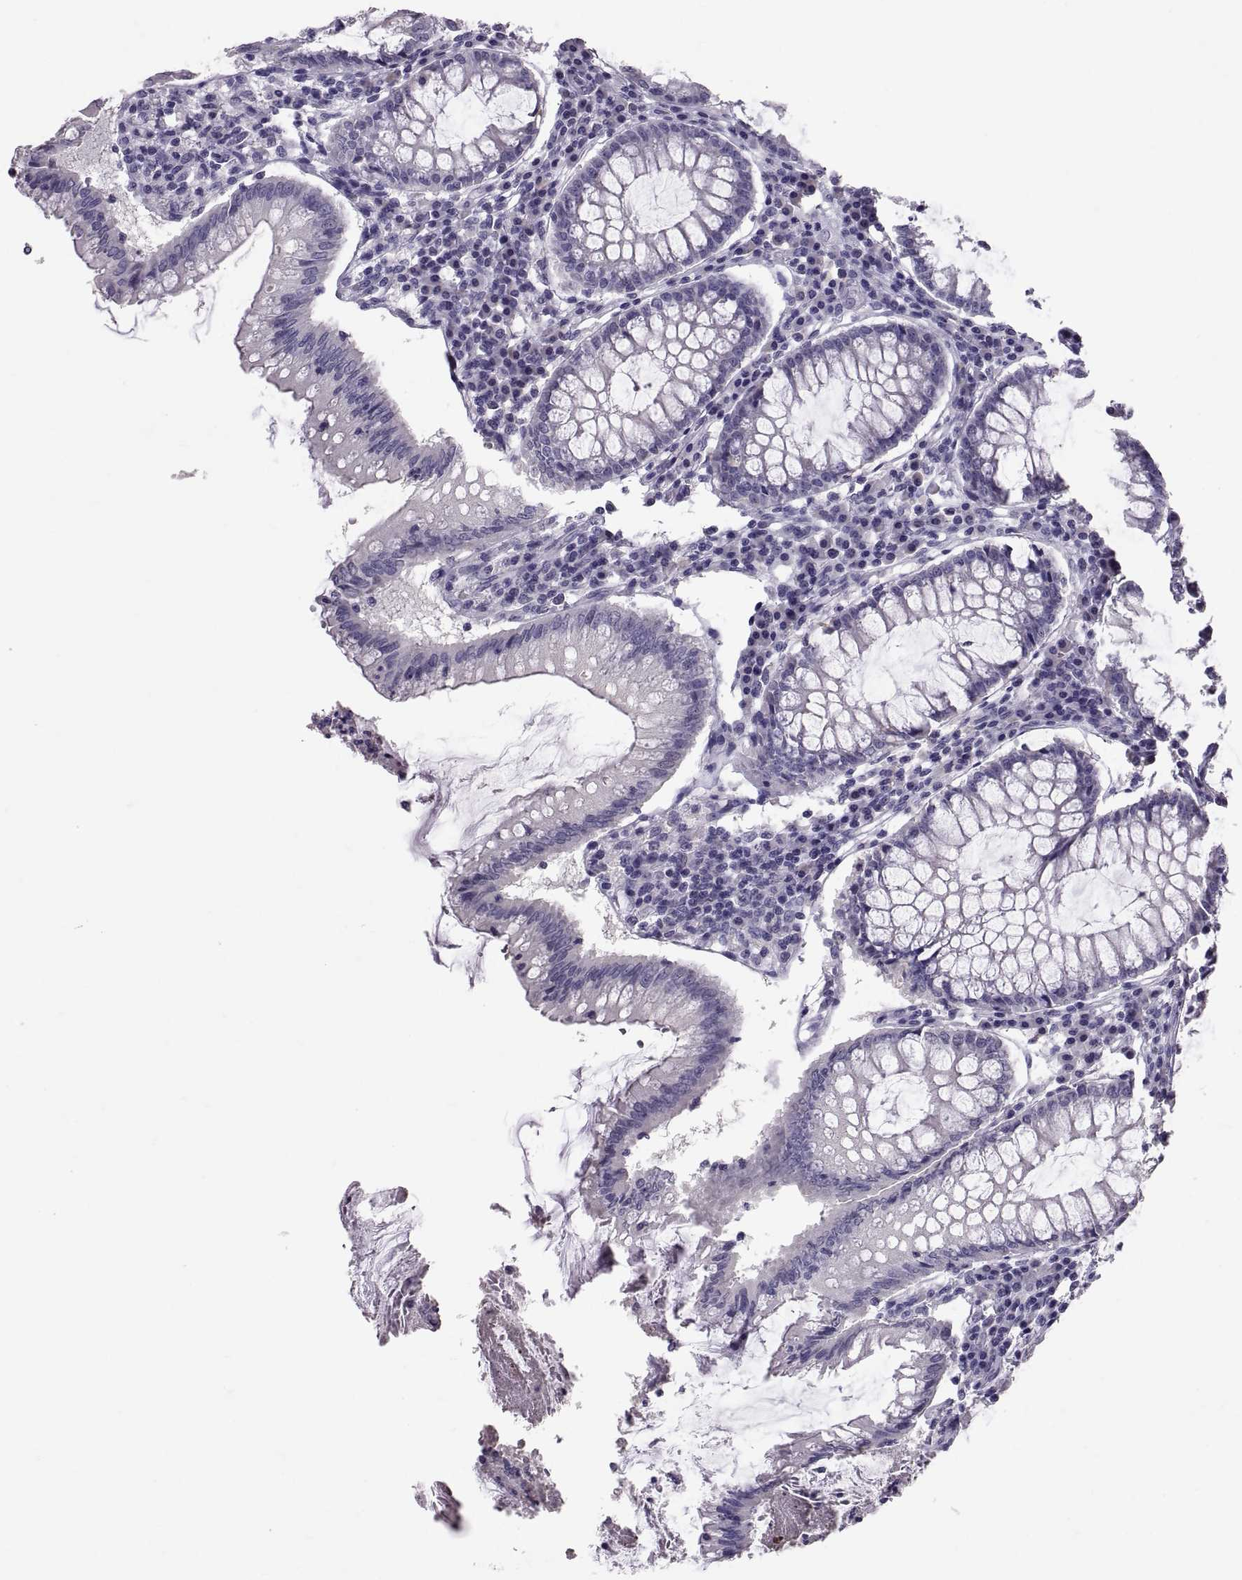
{"staining": {"intensity": "negative", "quantity": "none", "location": "none"}, "tissue": "colorectal cancer", "cell_type": "Tumor cells", "image_type": "cancer", "snomed": [{"axis": "morphology", "description": "Adenocarcinoma, NOS"}, {"axis": "topography", "description": "Colon"}], "caption": "Adenocarcinoma (colorectal) was stained to show a protein in brown. There is no significant staining in tumor cells.", "gene": "PTN", "patient": {"sex": "female", "age": 70}}